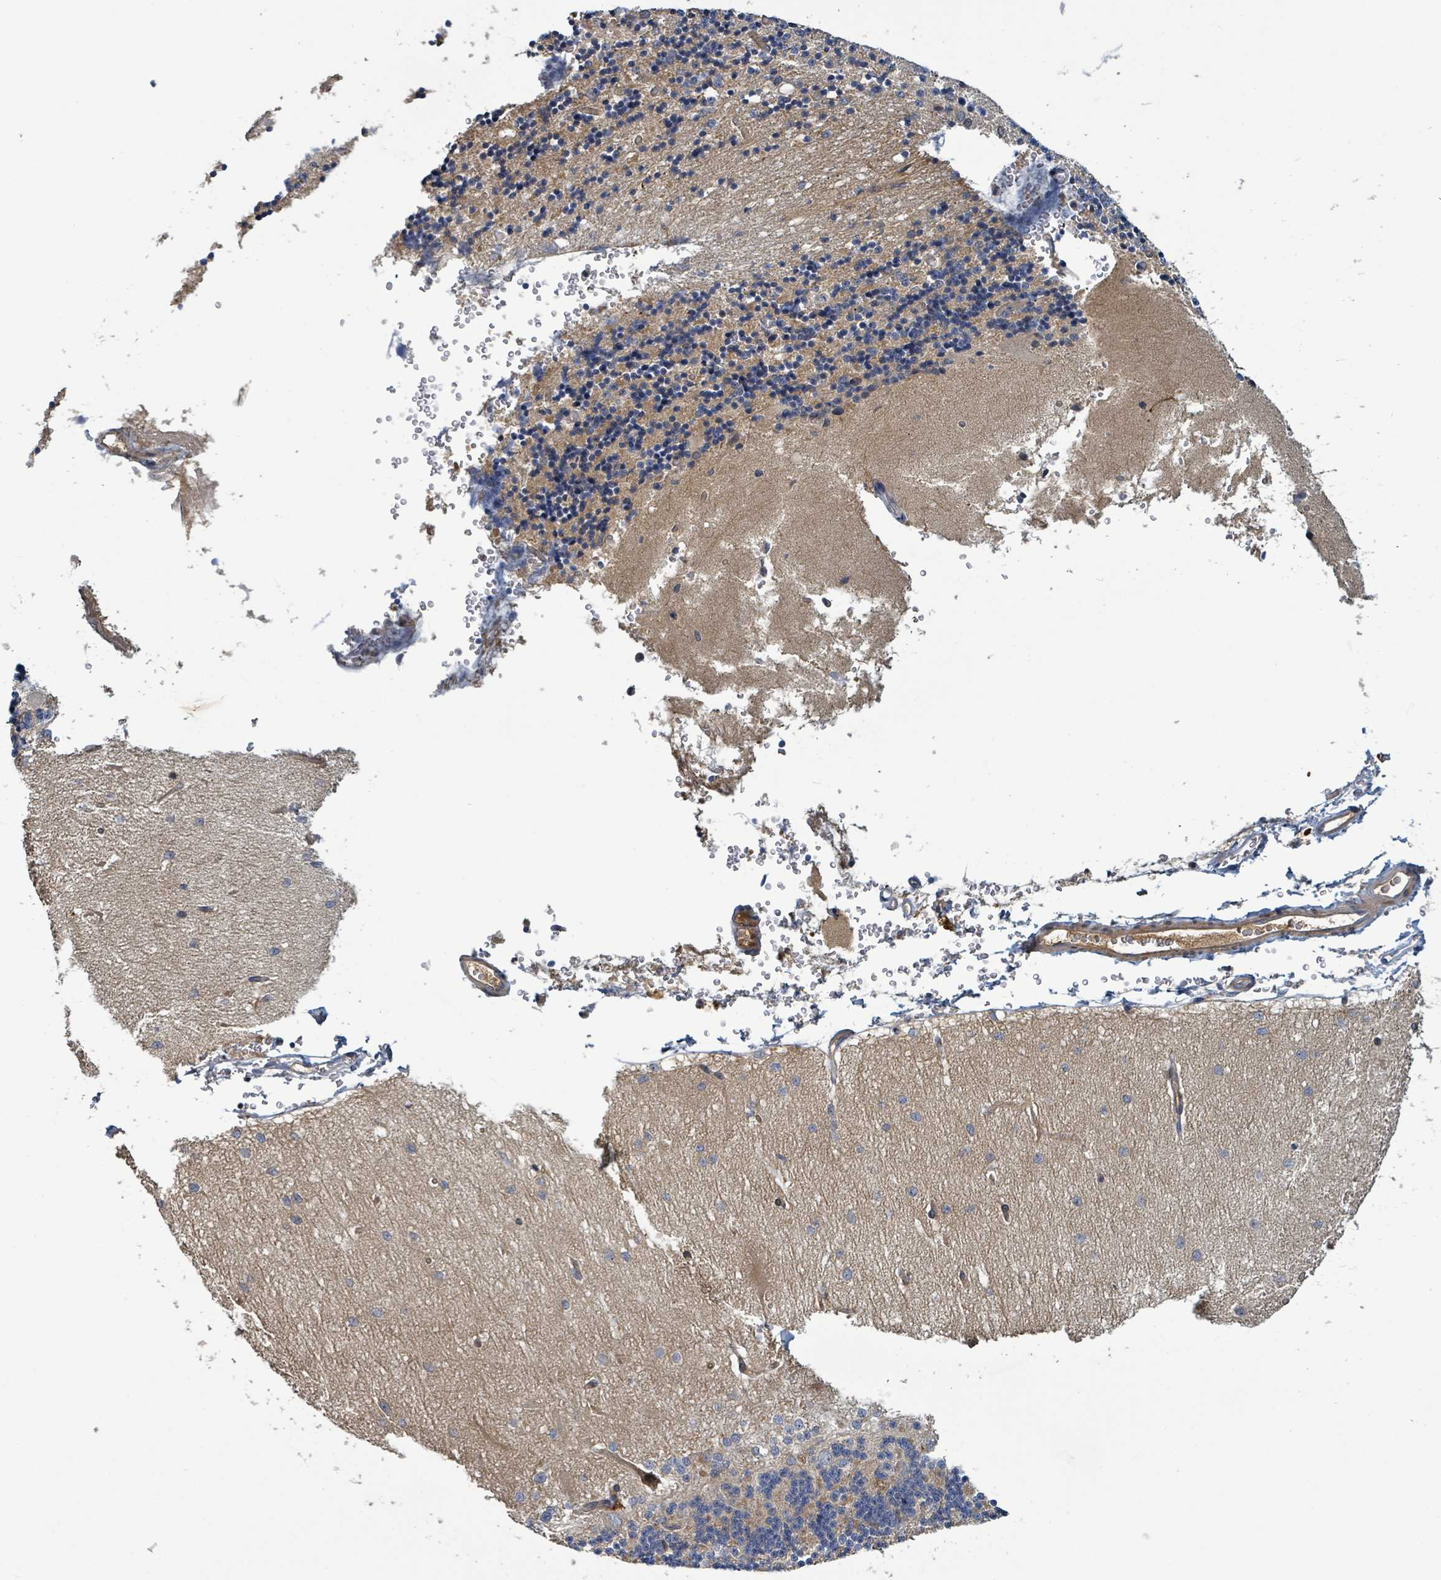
{"staining": {"intensity": "negative", "quantity": "none", "location": "none"}, "tissue": "cerebellum", "cell_type": "Cells in granular layer", "image_type": "normal", "snomed": [{"axis": "morphology", "description": "Normal tissue, NOS"}, {"axis": "topography", "description": "Cerebellum"}], "caption": "IHC of unremarkable human cerebellum demonstrates no positivity in cells in granular layer.", "gene": "STARD4", "patient": {"sex": "female", "age": 29}}